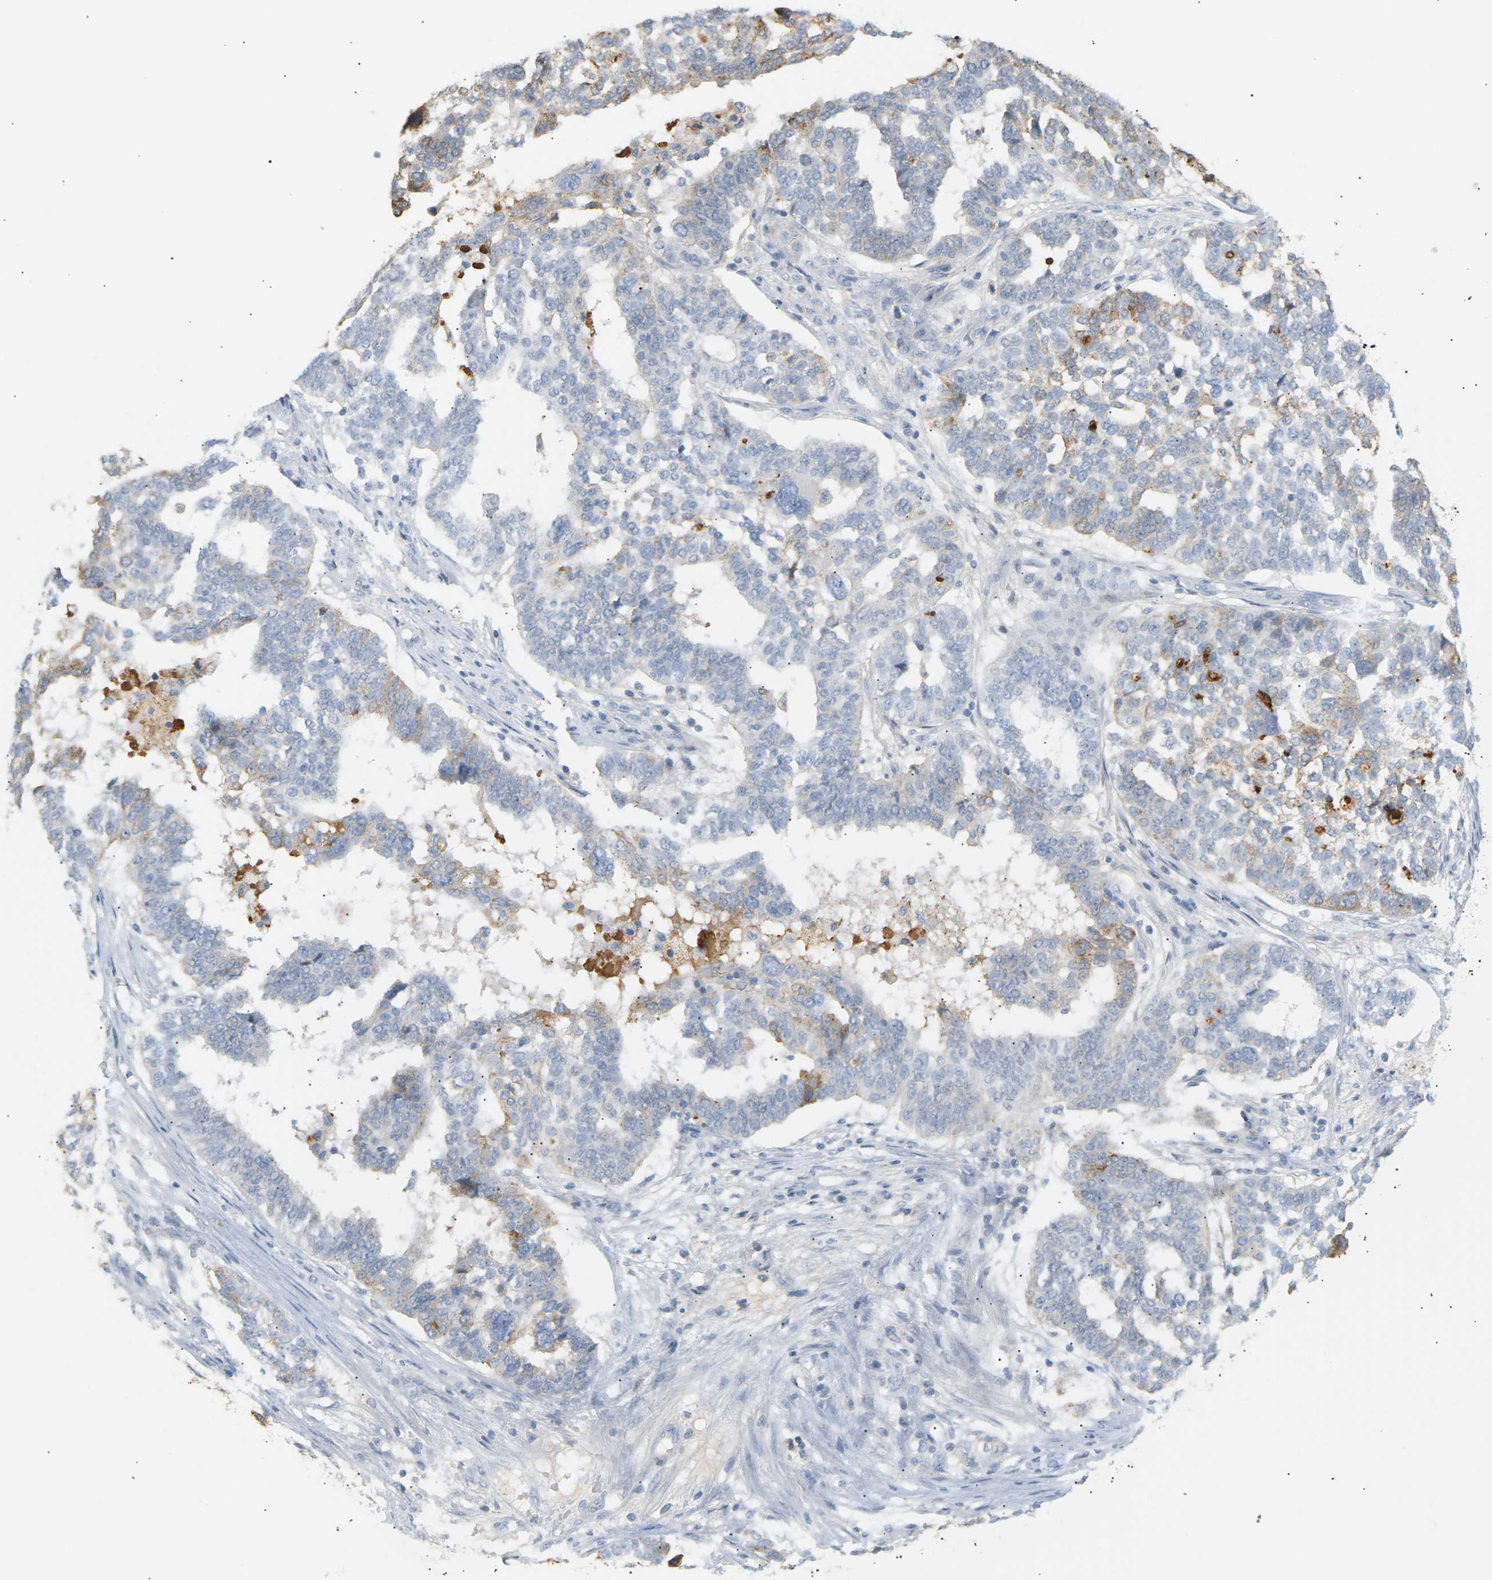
{"staining": {"intensity": "moderate", "quantity": "25%-75%", "location": "cytoplasmic/membranous"}, "tissue": "ovarian cancer", "cell_type": "Tumor cells", "image_type": "cancer", "snomed": [{"axis": "morphology", "description": "Cystadenocarcinoma, serous, NOS"}, {"axis": "topography", "description": "Ovary"}], "caption": "The image demonstrates a brown stain indicating the presence of a protein in the cytoplasmic/membranous of tumor cells in ovarian cancer. Nuclei are stained in blue.", "gene": "CLU", "patient": {"sex": "female", "age": 59}}